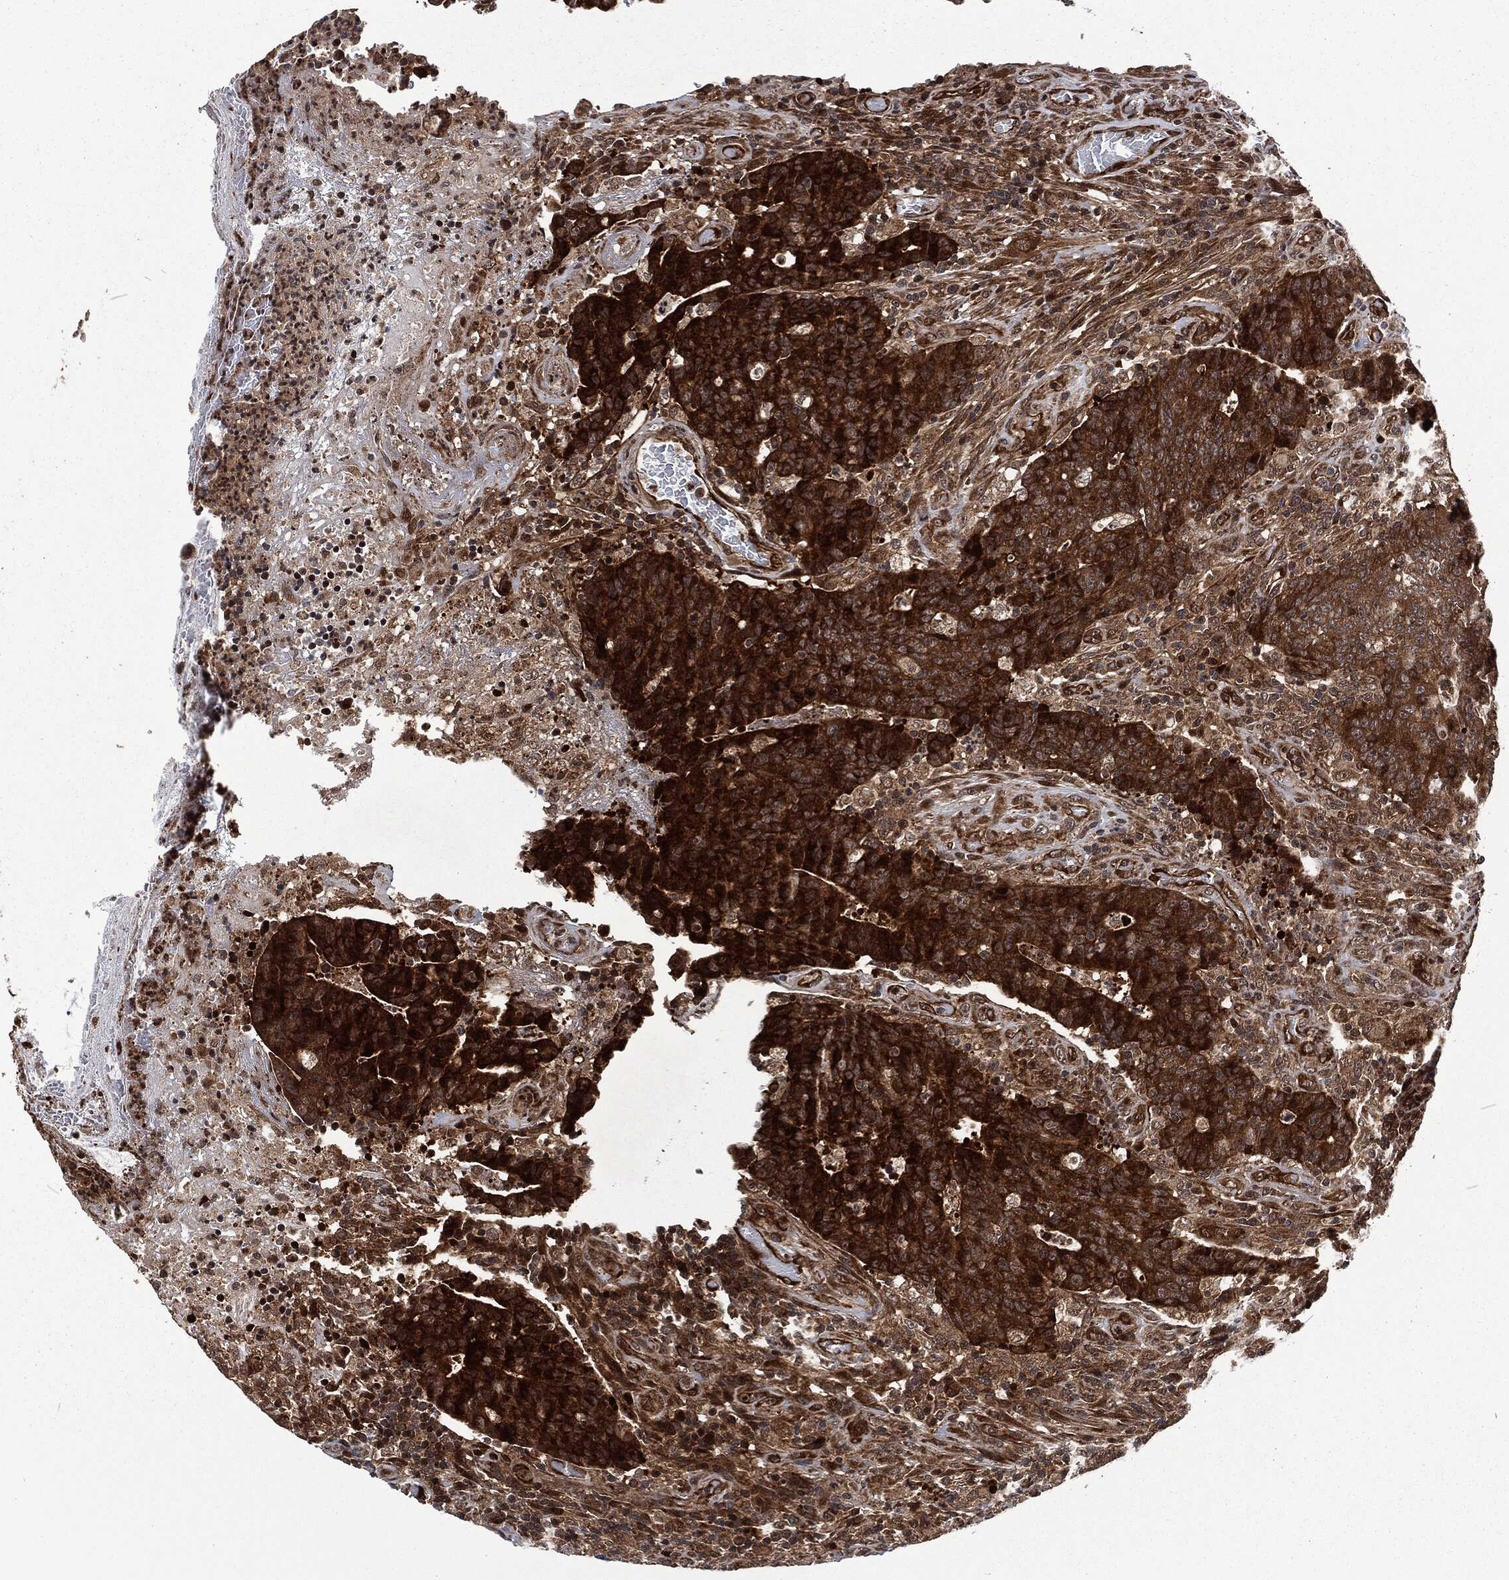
{"staining": {"intensity": "strong", "quantity": ">75%", "location": "cytoplasmic/membranous"}, "tissue": "colorectal cancer", "cell_type": "Tumor cells", "image_type": "cancer", "snomed": [{"axis": "morphology", "description": "Adenocarcinoma, NOS"}, {"axis": "topography", "description": "Colon"}], "caption": "A brown stain shows strong cytoplasmic/membranous staining of a protein in colorectal cancer (adenocarcinoma) tumor cells.", "gene": "CMPK2", "patient": {"sex": "female", "age": 75}}